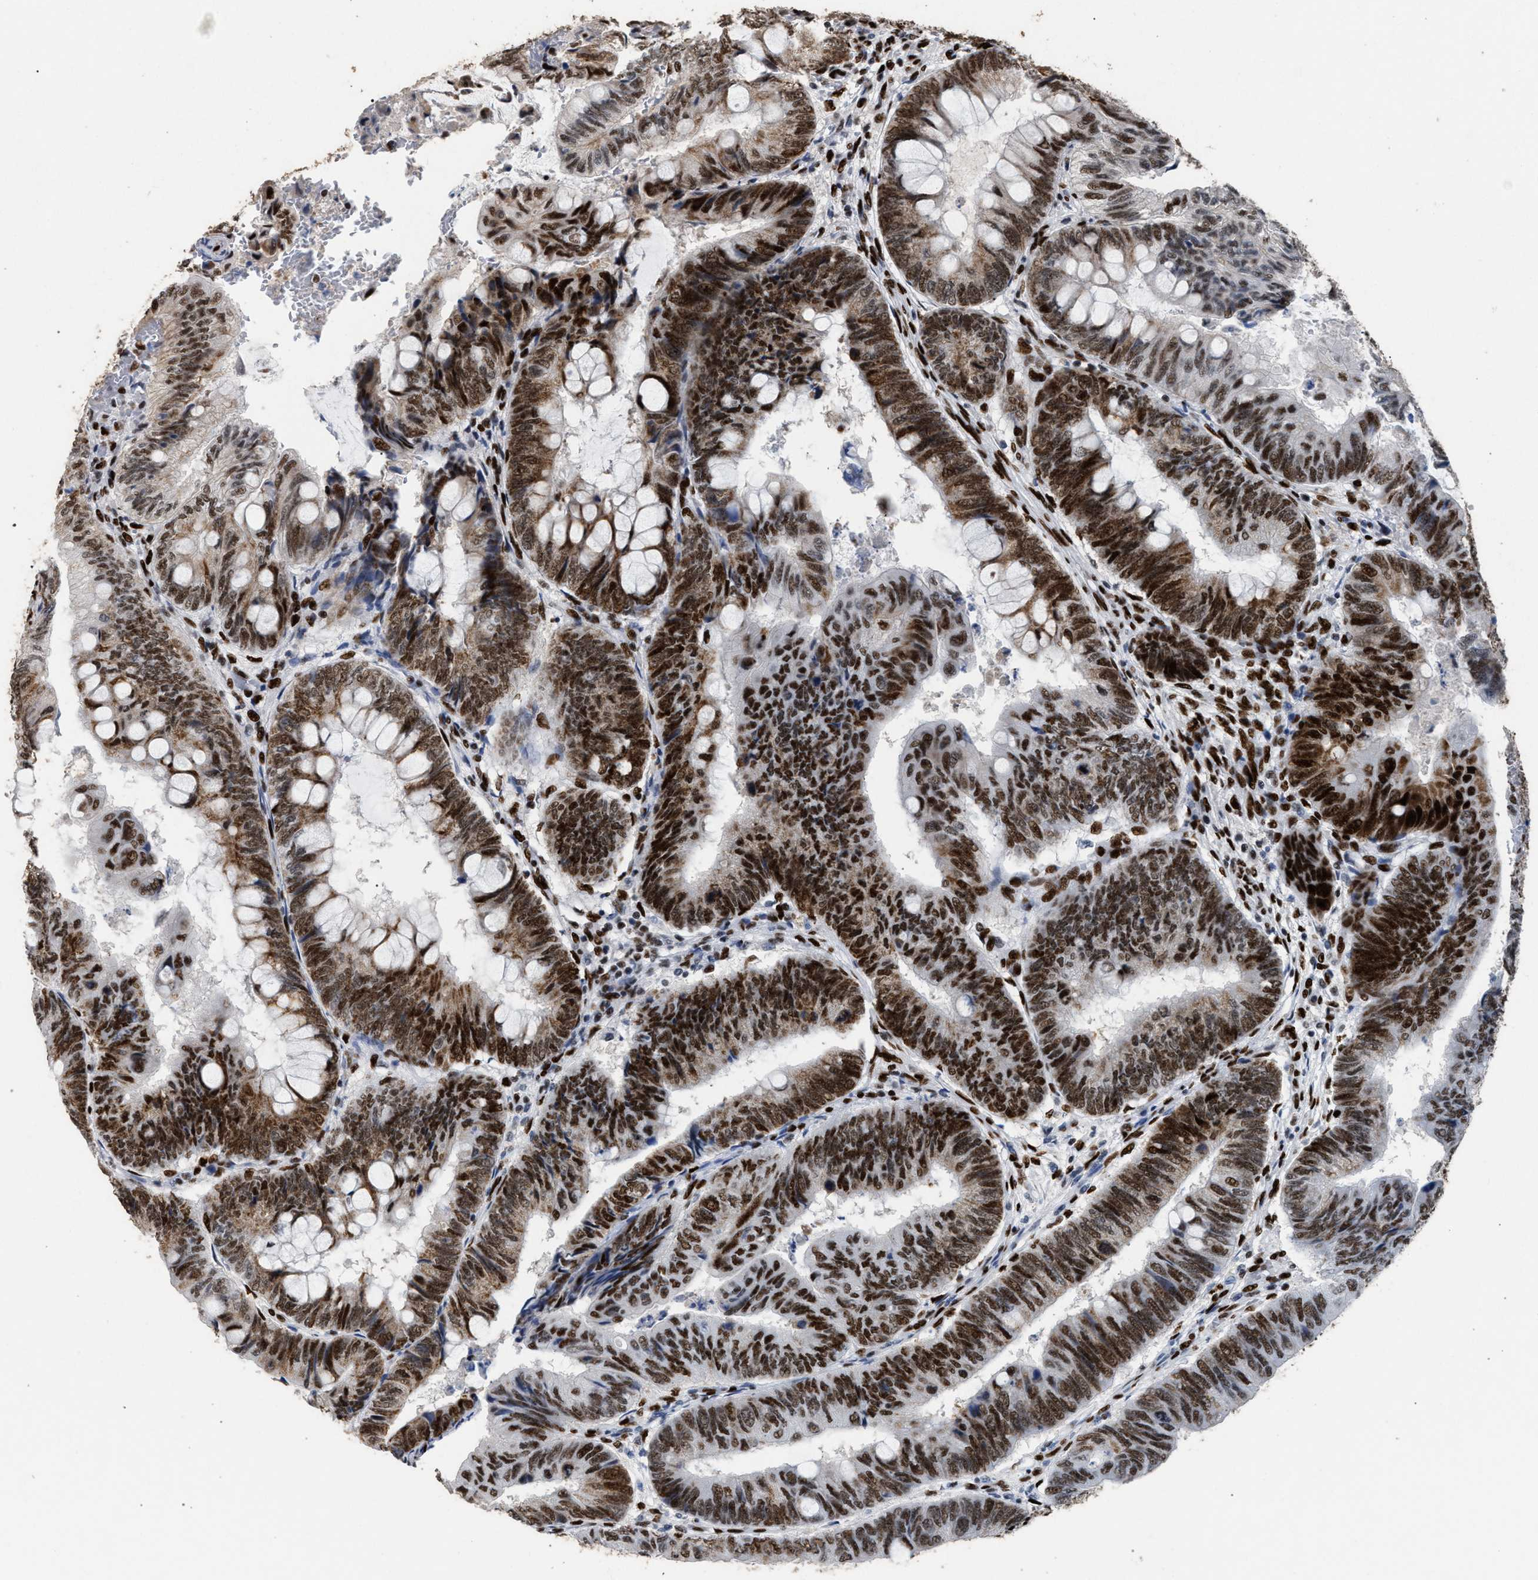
{"staining": {"intensity": "strong", "quantity": ">75%", "location": "nuclear"}, "tissue": "colorectal cancer", "cell_type": "Tumor cells", "image_type": "cancer", "snomed": [{"axis": "morphology", "description": "Normal tissue, NOS"}, {"axis": "morphology", "description": "Adenocarcinoma, NOS"}, {"axis": "topography", "description": "Rectum"}, {"axis": "topography", "description": "Peripheral nerve tissue"}], "caption": "Immunohistochemical staining of colorectal cancer (adenocarcinoma) displays high levels of strong nuclear expression in approximately >75% of tumor cells. The staining is performed using DAB brown chromogen to label protein expression. The nuclei are counter-stained blue using hematoxylin.", "gene": "TP53BP1", "patient": {"sex": "male", "age": 92}}